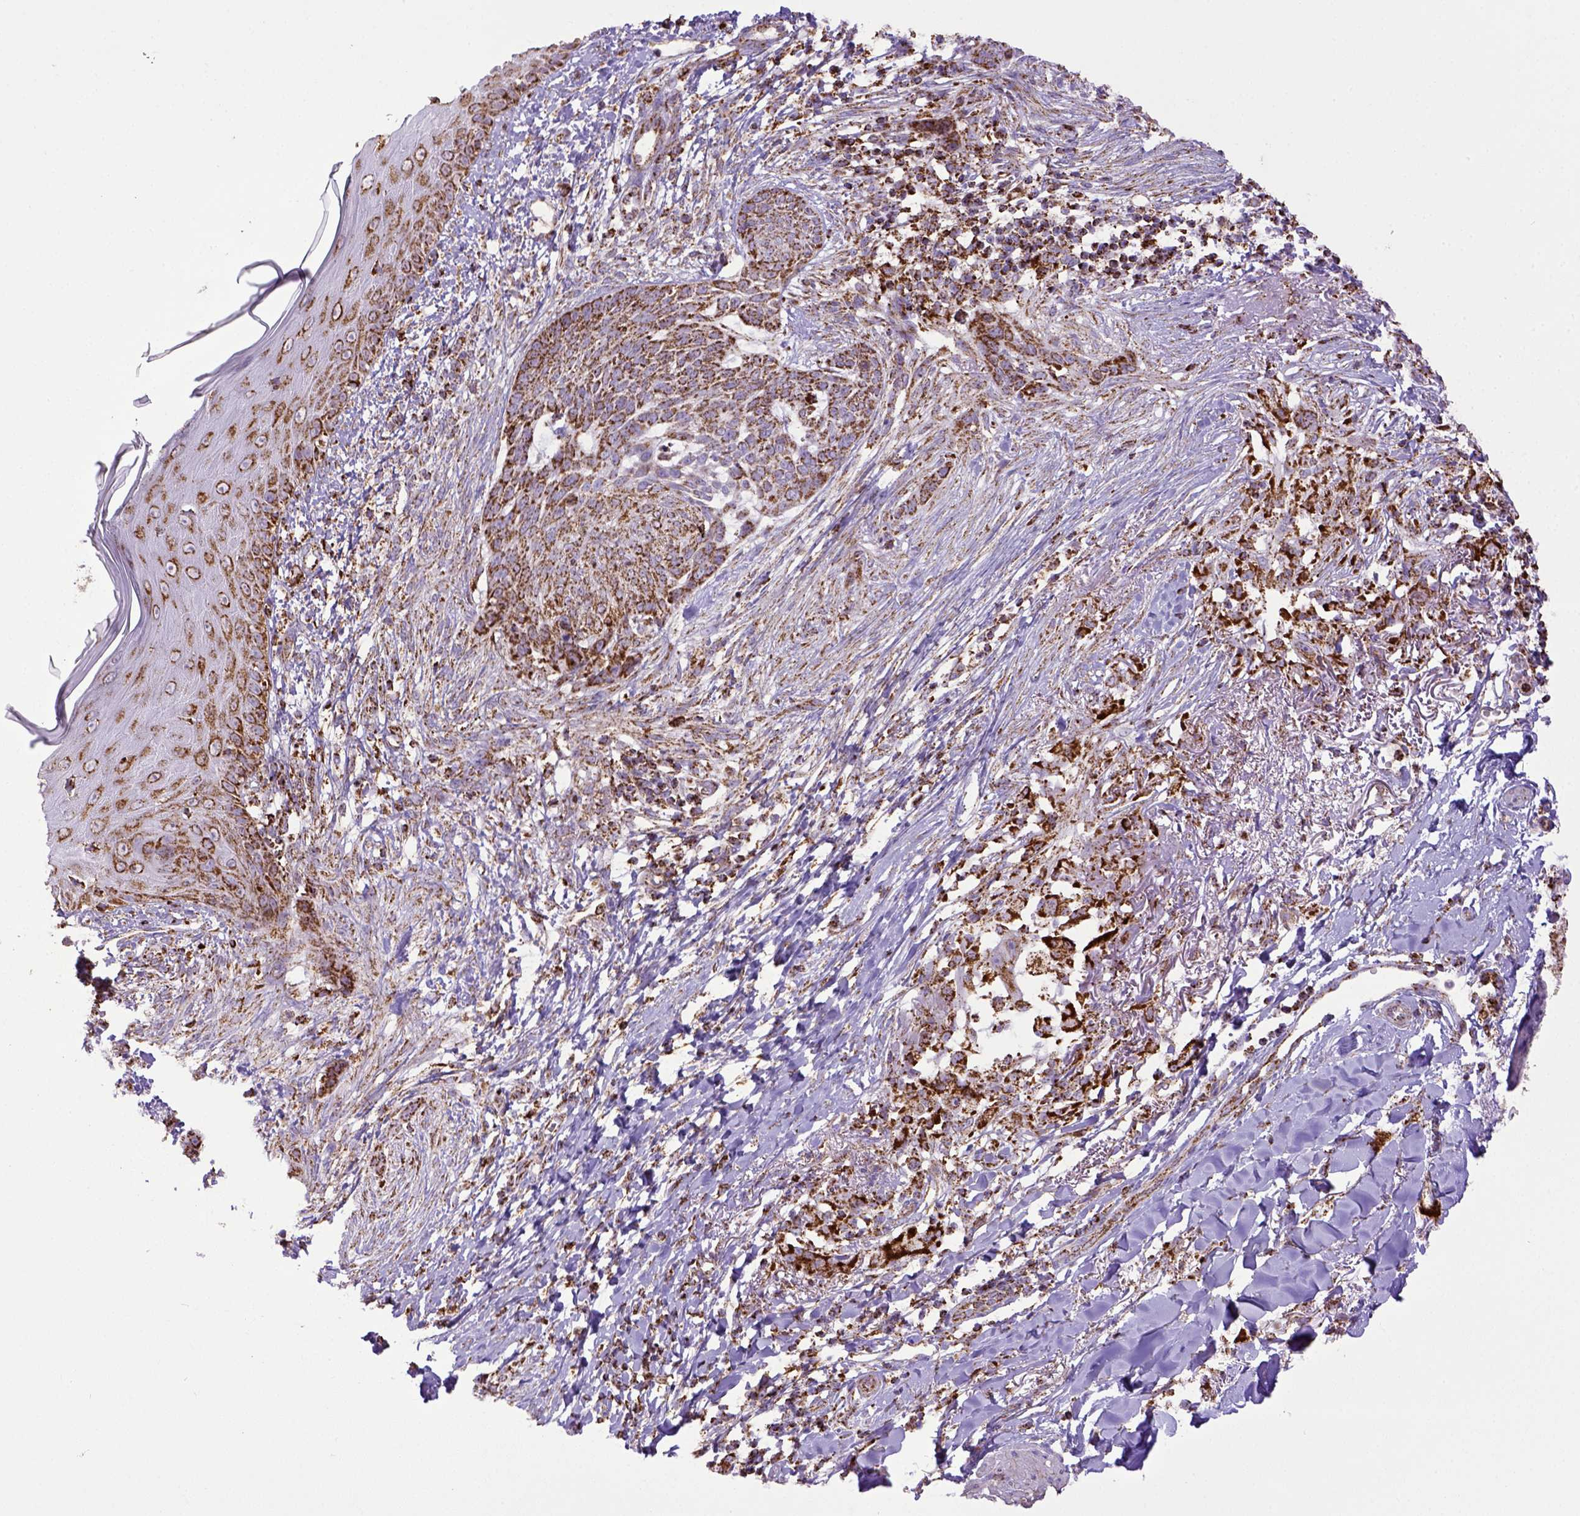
{"staining": {"intensity": "moderate", "quantity": ">75%", "location": "cytoplasmic/membranous"}, "tissue": "skin cancer", "cell_type": "Tumor cells", "image_type": "cancer", "snomed": [{"axis": "morphology", "description": "Normal tissue, NOS"}, {"axis": "morphology", "description": "Basal cell carcinoma"}, {"axis": "topography", "description": "Skin"}], "caption": "An image of skin cancer stained for a protein reveals moderate cytoplasmic/membranous brown staining in tumor cells.", "gene": "MT-CO1", "patient": {"sex": "male", "age": 84}}